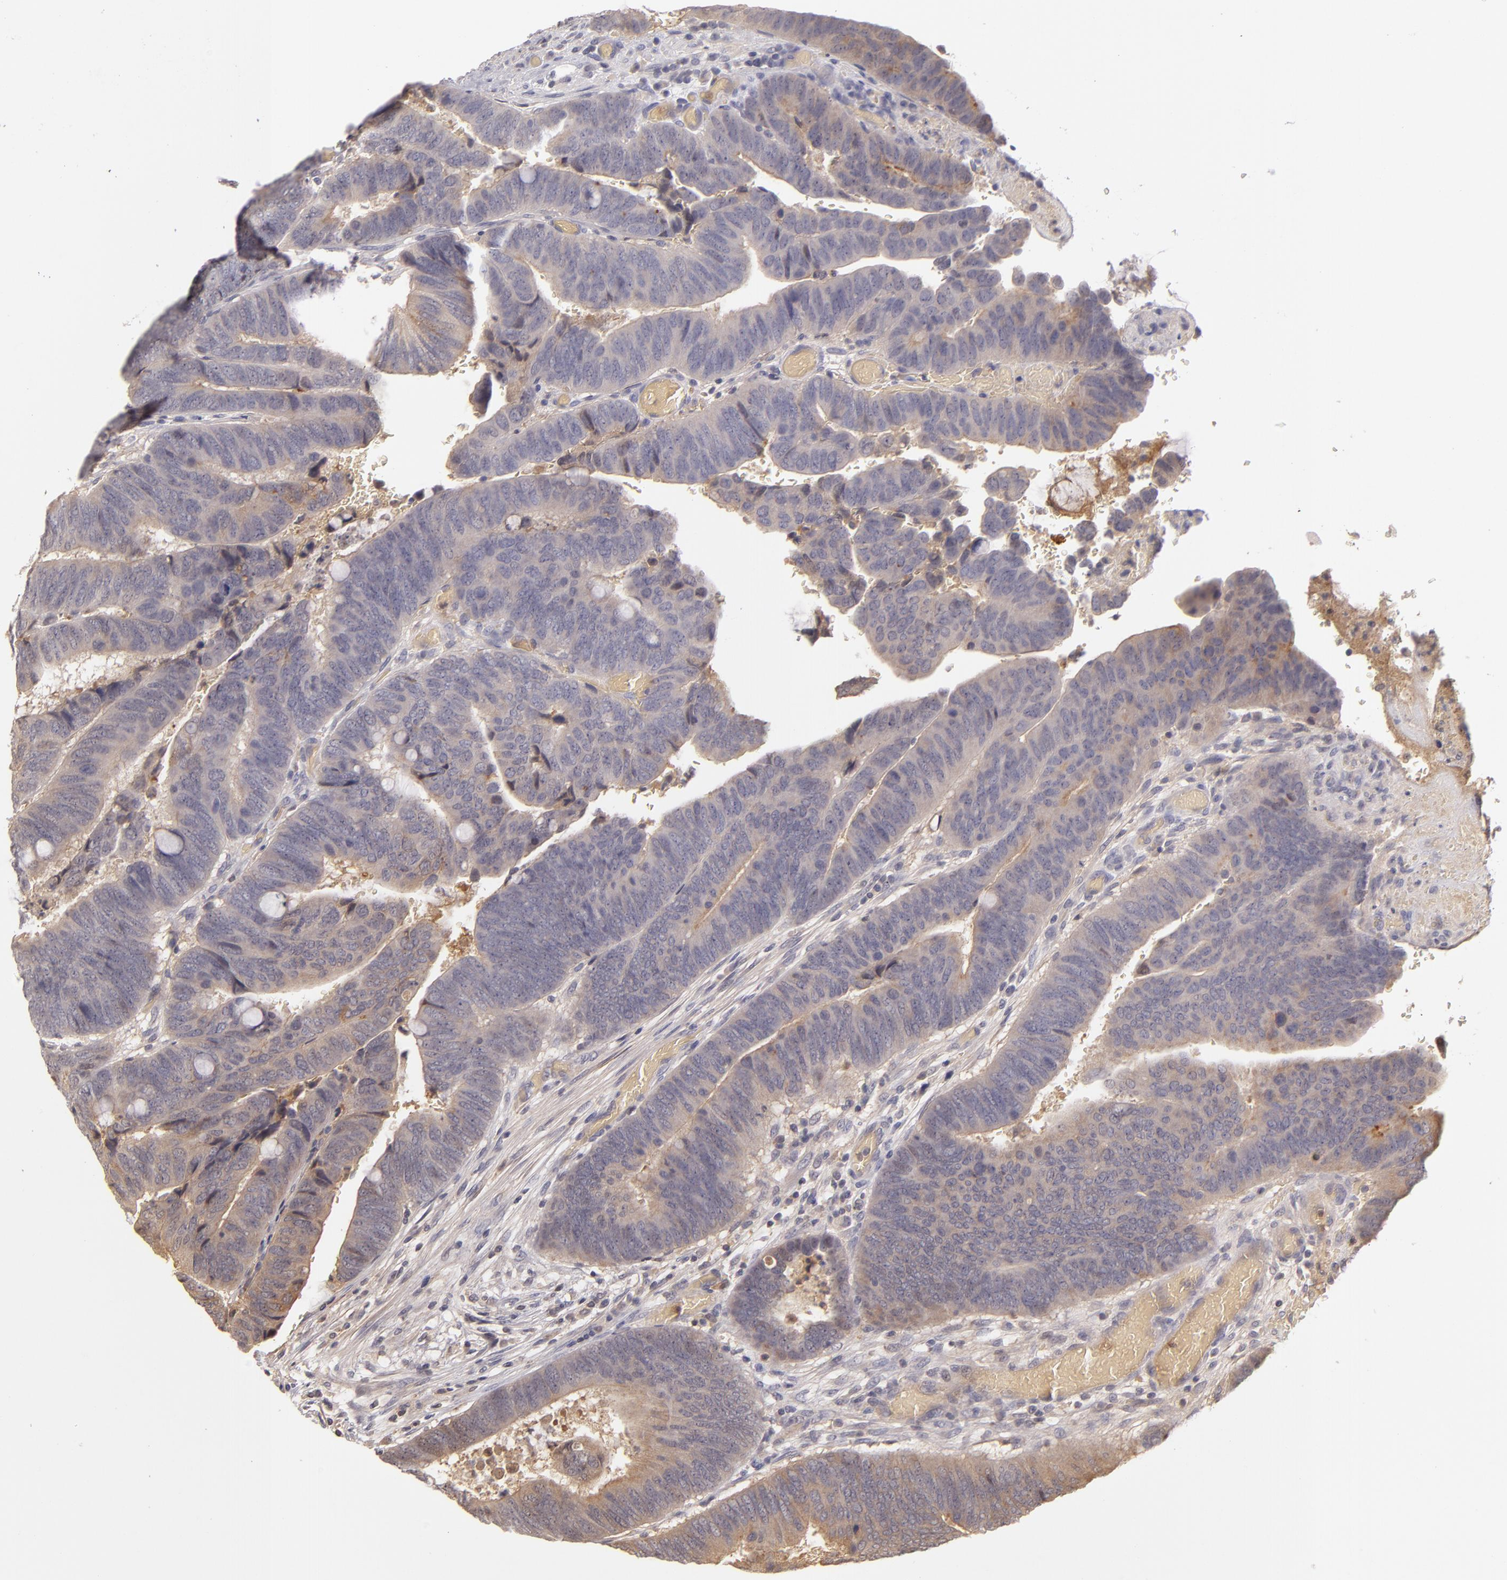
{"staining": {"intensity": "moderate", "quantity": ">75%", "location": "cytoplasmic/membranous"}, "tissue": "colorectal cancer", "cell_type": "Tumor cells", "image_type": "cancer", "snomed": [{"axis": "morphology", "description": "Normal tissue, NOS"}, {"axis": "morphology", "description": "Adenocarcinoma, NOS"}, {"axis": "topography", "description": "Rectum"}], "caption": "Colorectal cancer was stained to show a protein in brown. There is medium levels of moderate cytoplasmic/membranous staining in approximately >75% of tumor cells.", "gene": "LRG1", "patient": {"sex": "male", "age": 92}}